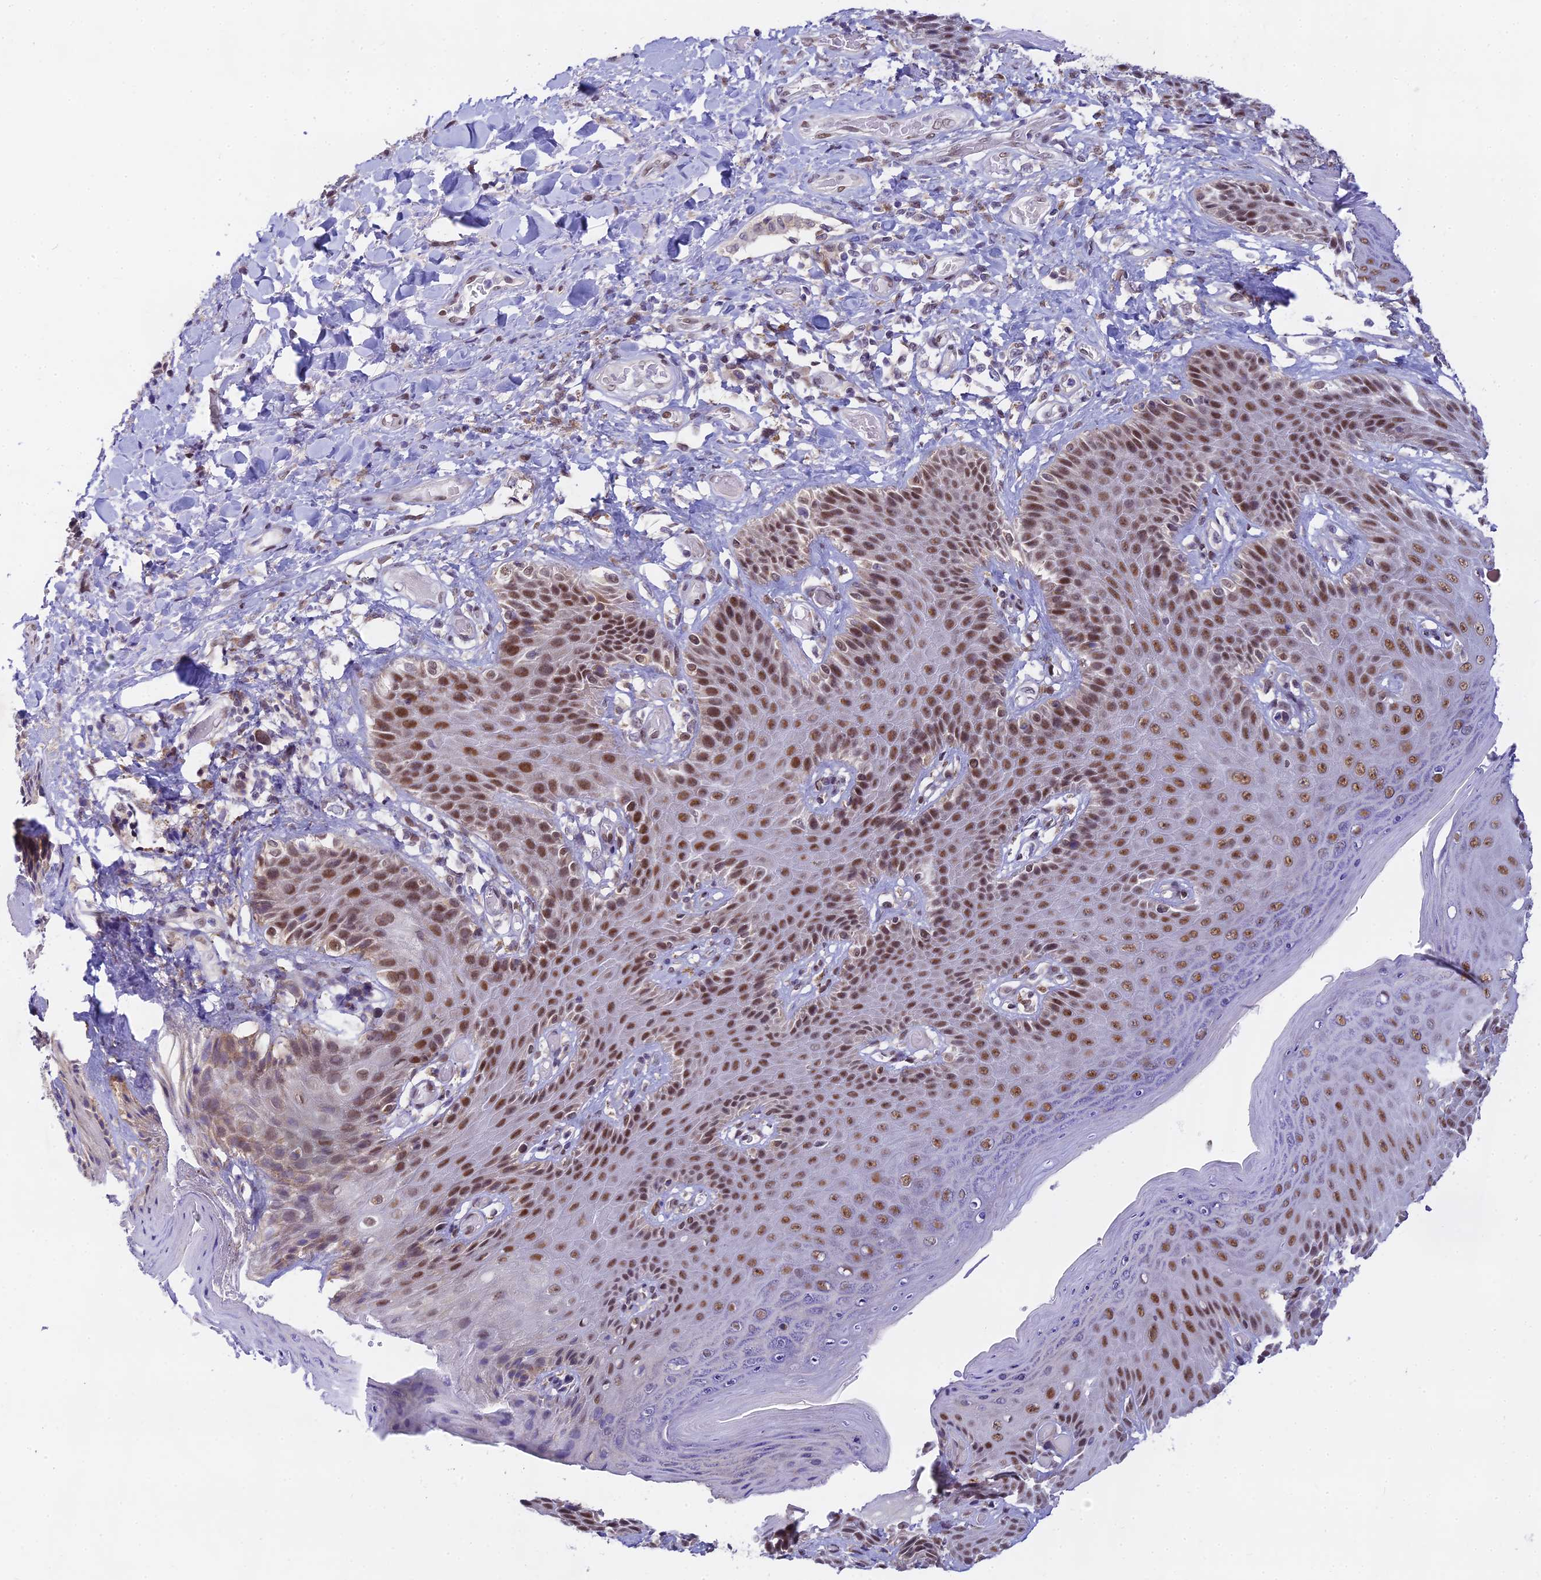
{"staining": {"intensity": "moderate", "quantity": ">75%", "location": "nuclear"}, "tissue": "skin", "cell_type": "Epidermal cells", "image_type": "normal", "snomed": [{"axis": "morphology", "description": "Normal tissue, NOS"}, {"axis": "topography", "description": "Anal"}], "caption": "Immunohistochemical staining of normal human skin demonstrates moderate nuclear protein expression in approximately >75% of epidermal cells.", "gene": "C2orf49", "patient": {"sex": "female", "age": 89}}